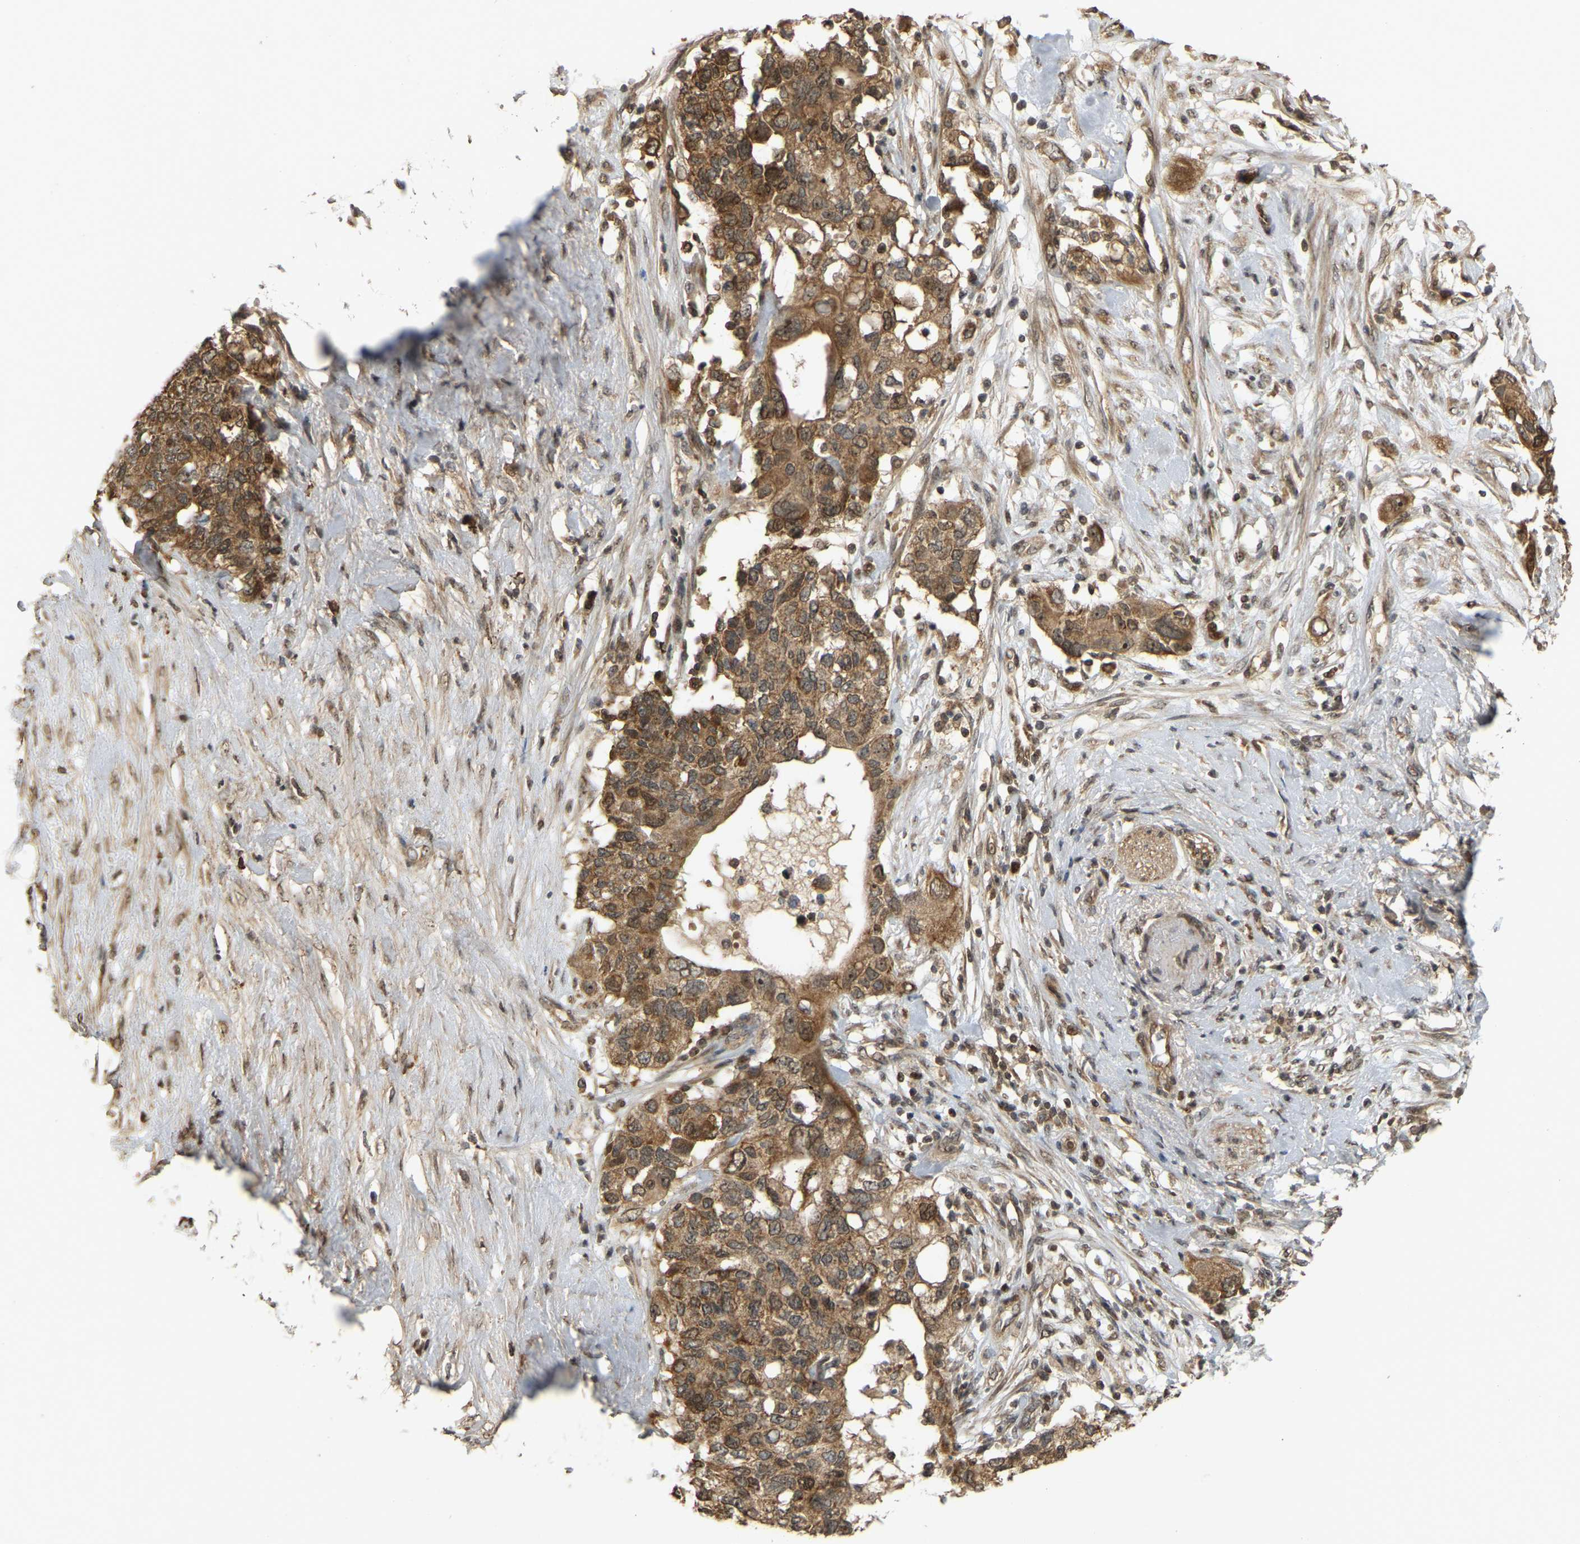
{"staining": {"intensity": "moderate", "quantity": ">75%", "location": "cytoplasmic/membranous"}, "tissue": "pancreatic cancer", "cell_type": "Tumor cells", "image_type": "cancer", "snomed": [{"axis": "morphology", "description": "Adenocarcinoma, NOS"}, {"axis": "topography", "description": "Pancreas"}], "caption": "The immunohistochemical stain shows moderate cytoplasmic/membranous positivity in tumor cells of pancreatic cancer tissue. (DAB (3,3'-diaminobenzidine) IHC, brown staining for protein, blue staining for nuclei).", "gene": "BRF2", "patient": {"sex": "female", "age": 56}}